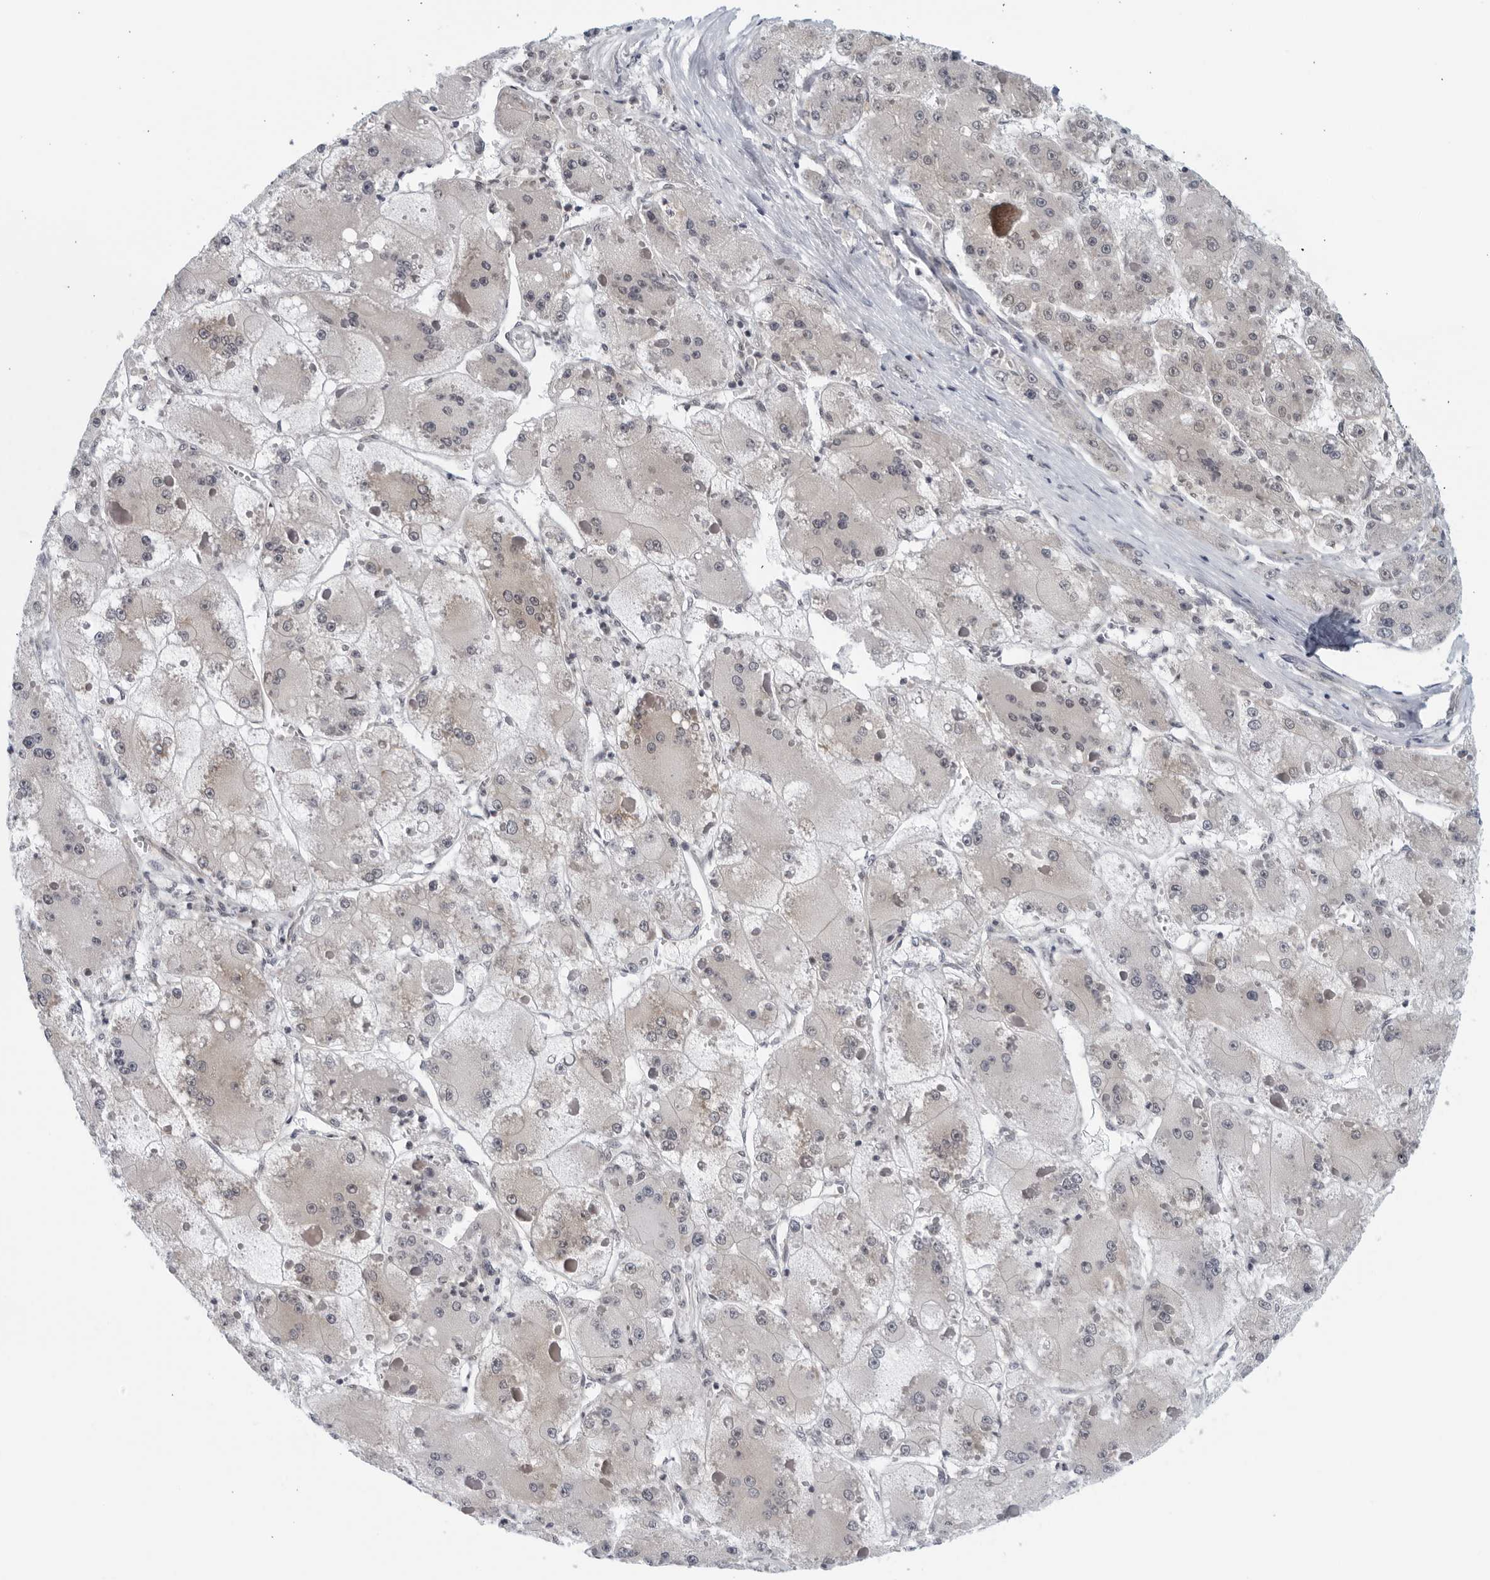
{"staining": {"intensity": "negative", "quantity": "none", "location": "none"}, "tissue": "liver cancer", "cell_type": "Tumor cells", "image_type": "cancer", "snomed": [{"axis": "morphology", "description": "Carcinoma, Hepatocellular, NOS"}, {"axis": "topography", "description": "Liver"}], "caption": "The micrograph reveals no staining of tumor cells in liver cancer (hepatocellular carcinoma).", "gene": "RC3H1", "patient": {"sex": "female", "age": 73}}